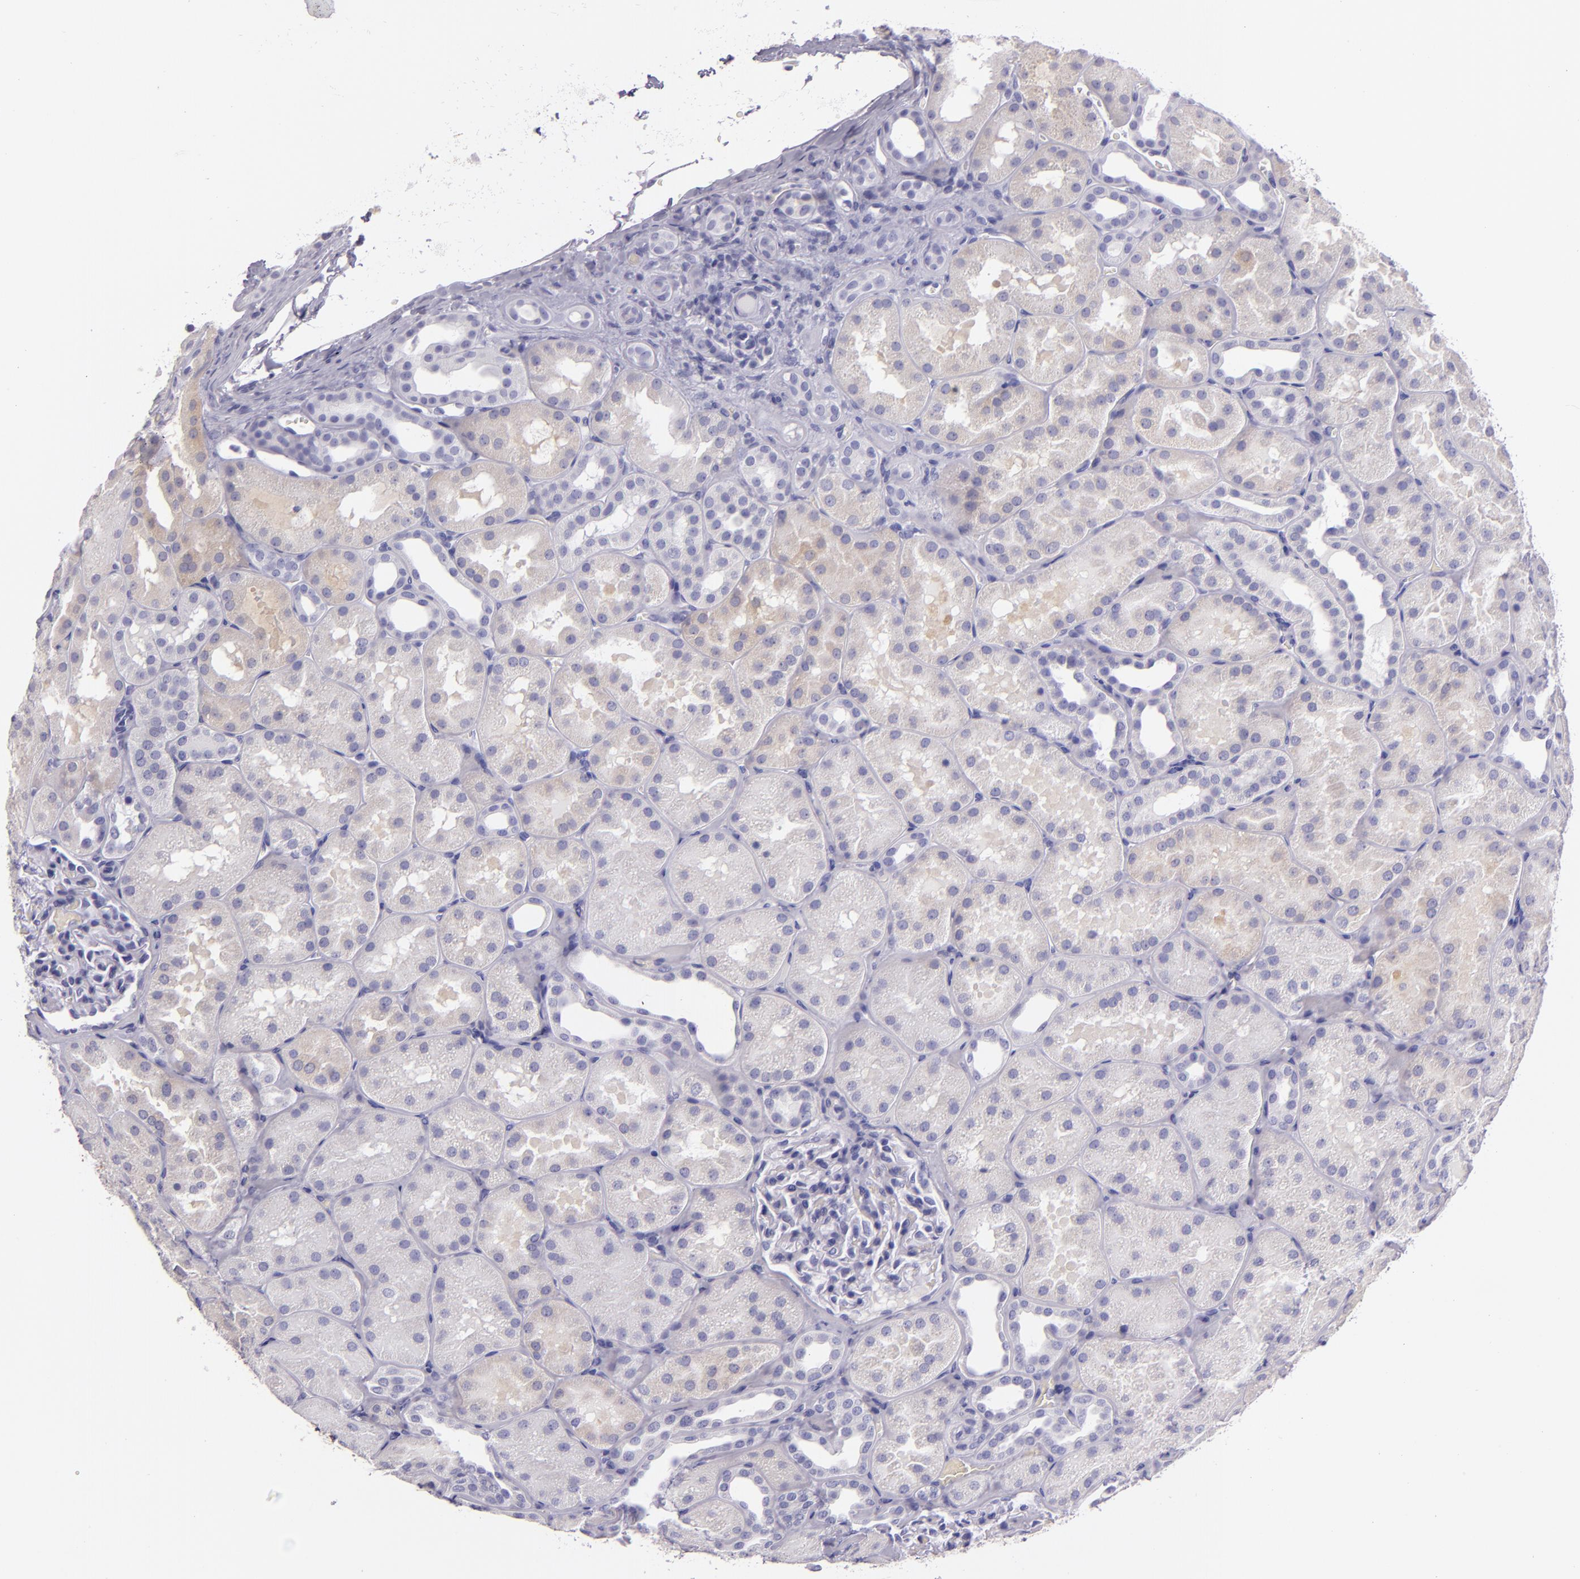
{"staining": {"intensity": "negative", "quantity": "none", "location": "none"}, "tissue": "kidney", "cell_type": "Cells in glomeruli", "image_type": "normal", "snomed": [{"axis": "morphology", "description": "Normal tissue, NOS"}, {"axis": "topography", "description": "Kidney"}], "caption": "Immunohistochemistry (IHC) histopathology image of unremarkable kidney: human kidney stained with DAB (3,3'-diaminobenzidine) displays no significant protein staining in cells in glomeruli.", "gene": "MUC5AC", "patient": {"sex": "male", "age": 28}}